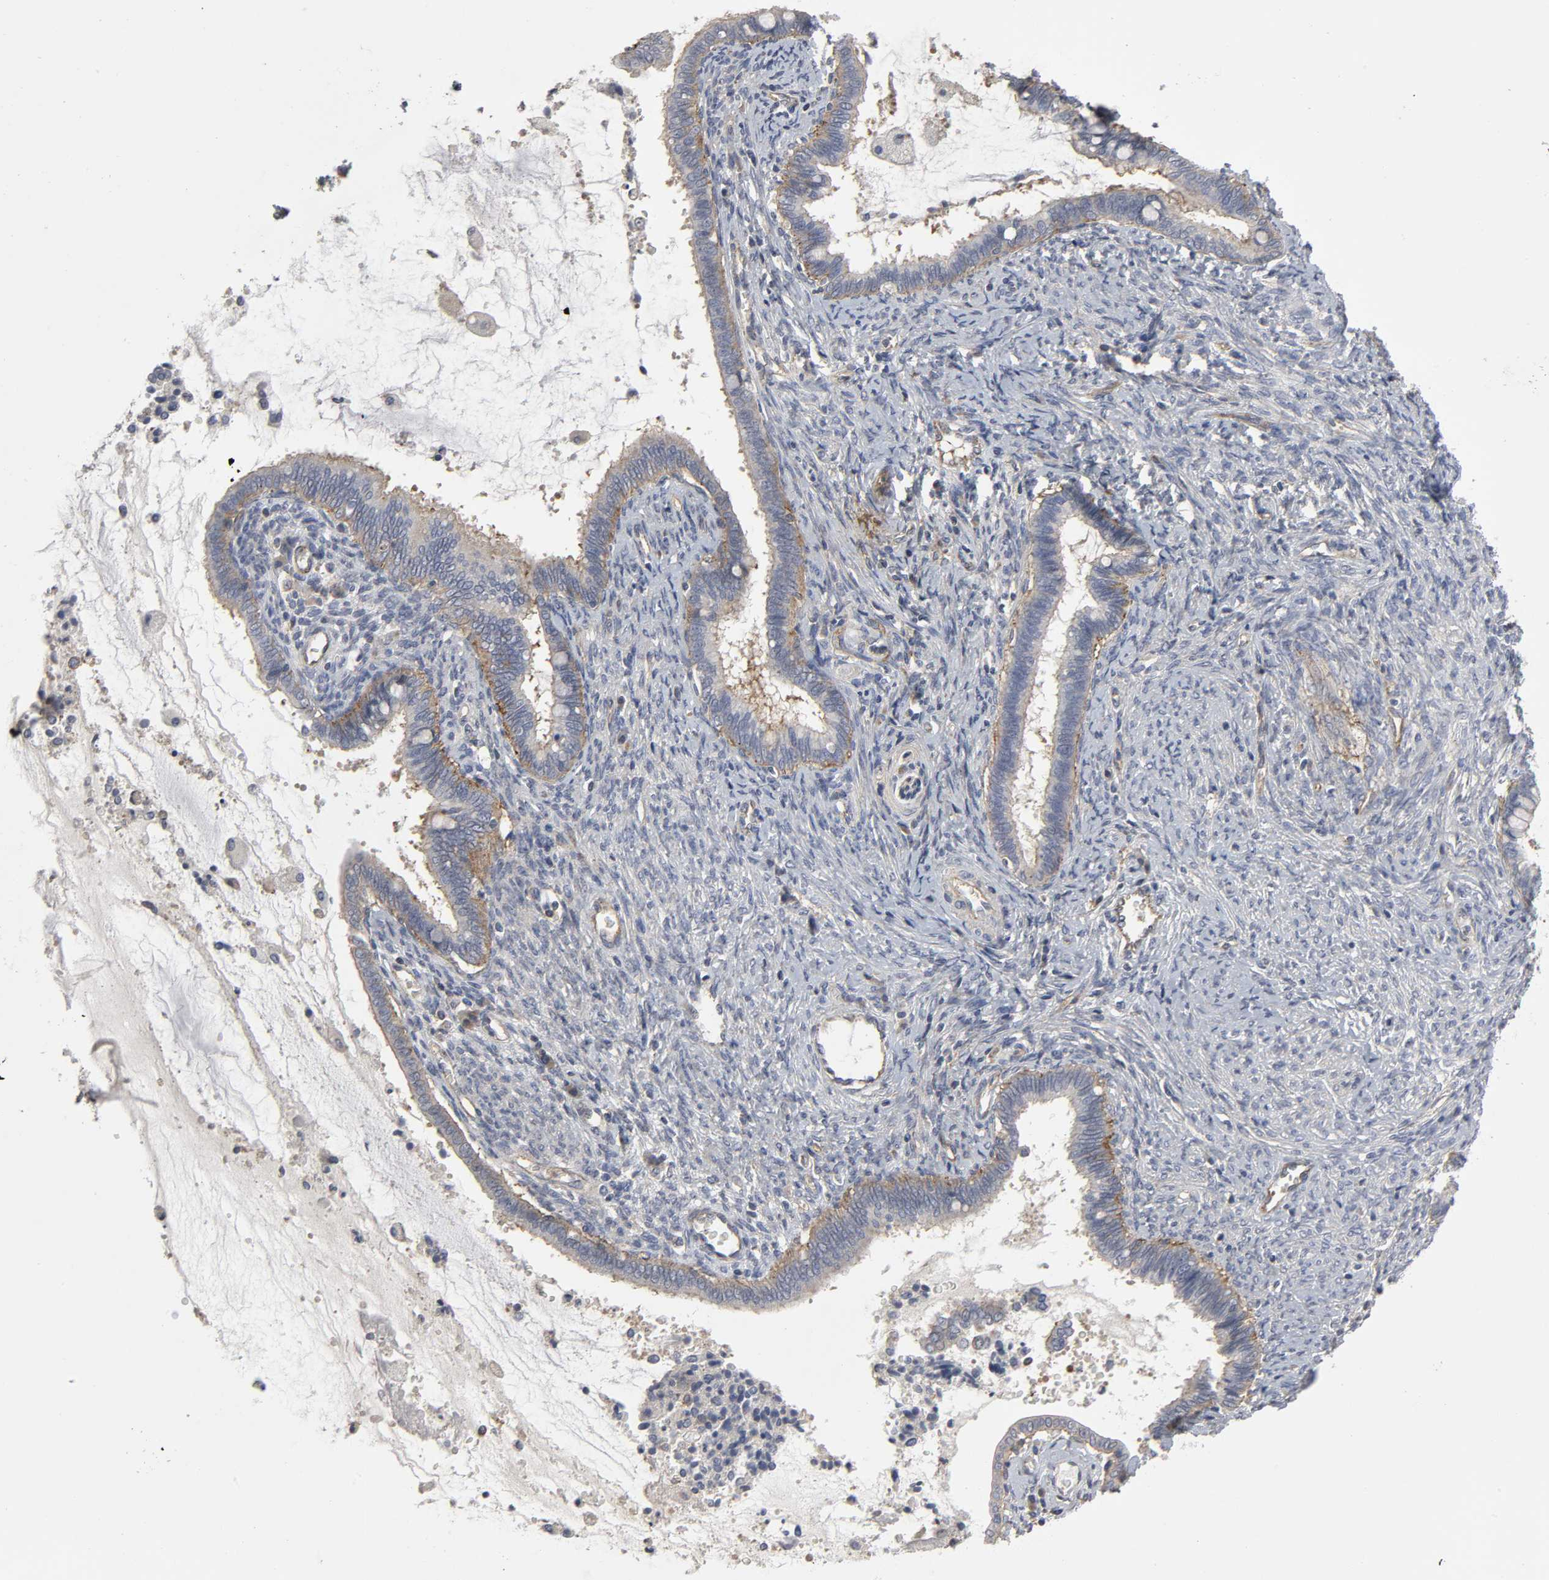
{"staining": {"intensity": "moderate", "quantity": ">75%", "location": "cytoplasmic/membranous"}, "tissue": "cervical cancer", "cell_type": "Tumor cells", "image_type": "cancer", "snomed": [{"axis": "morphology", "description": "Adenocarcinoma, NOS"}, {"axis": "topography", "description": "Cervix"}], "caption": "A brown stain labels moderate cytoplasmic/membranous expression of a protein in cervical cancer tumor cells.", "gene": "SH3GLB1", "patient": {"sex": "female", "age": 44}}